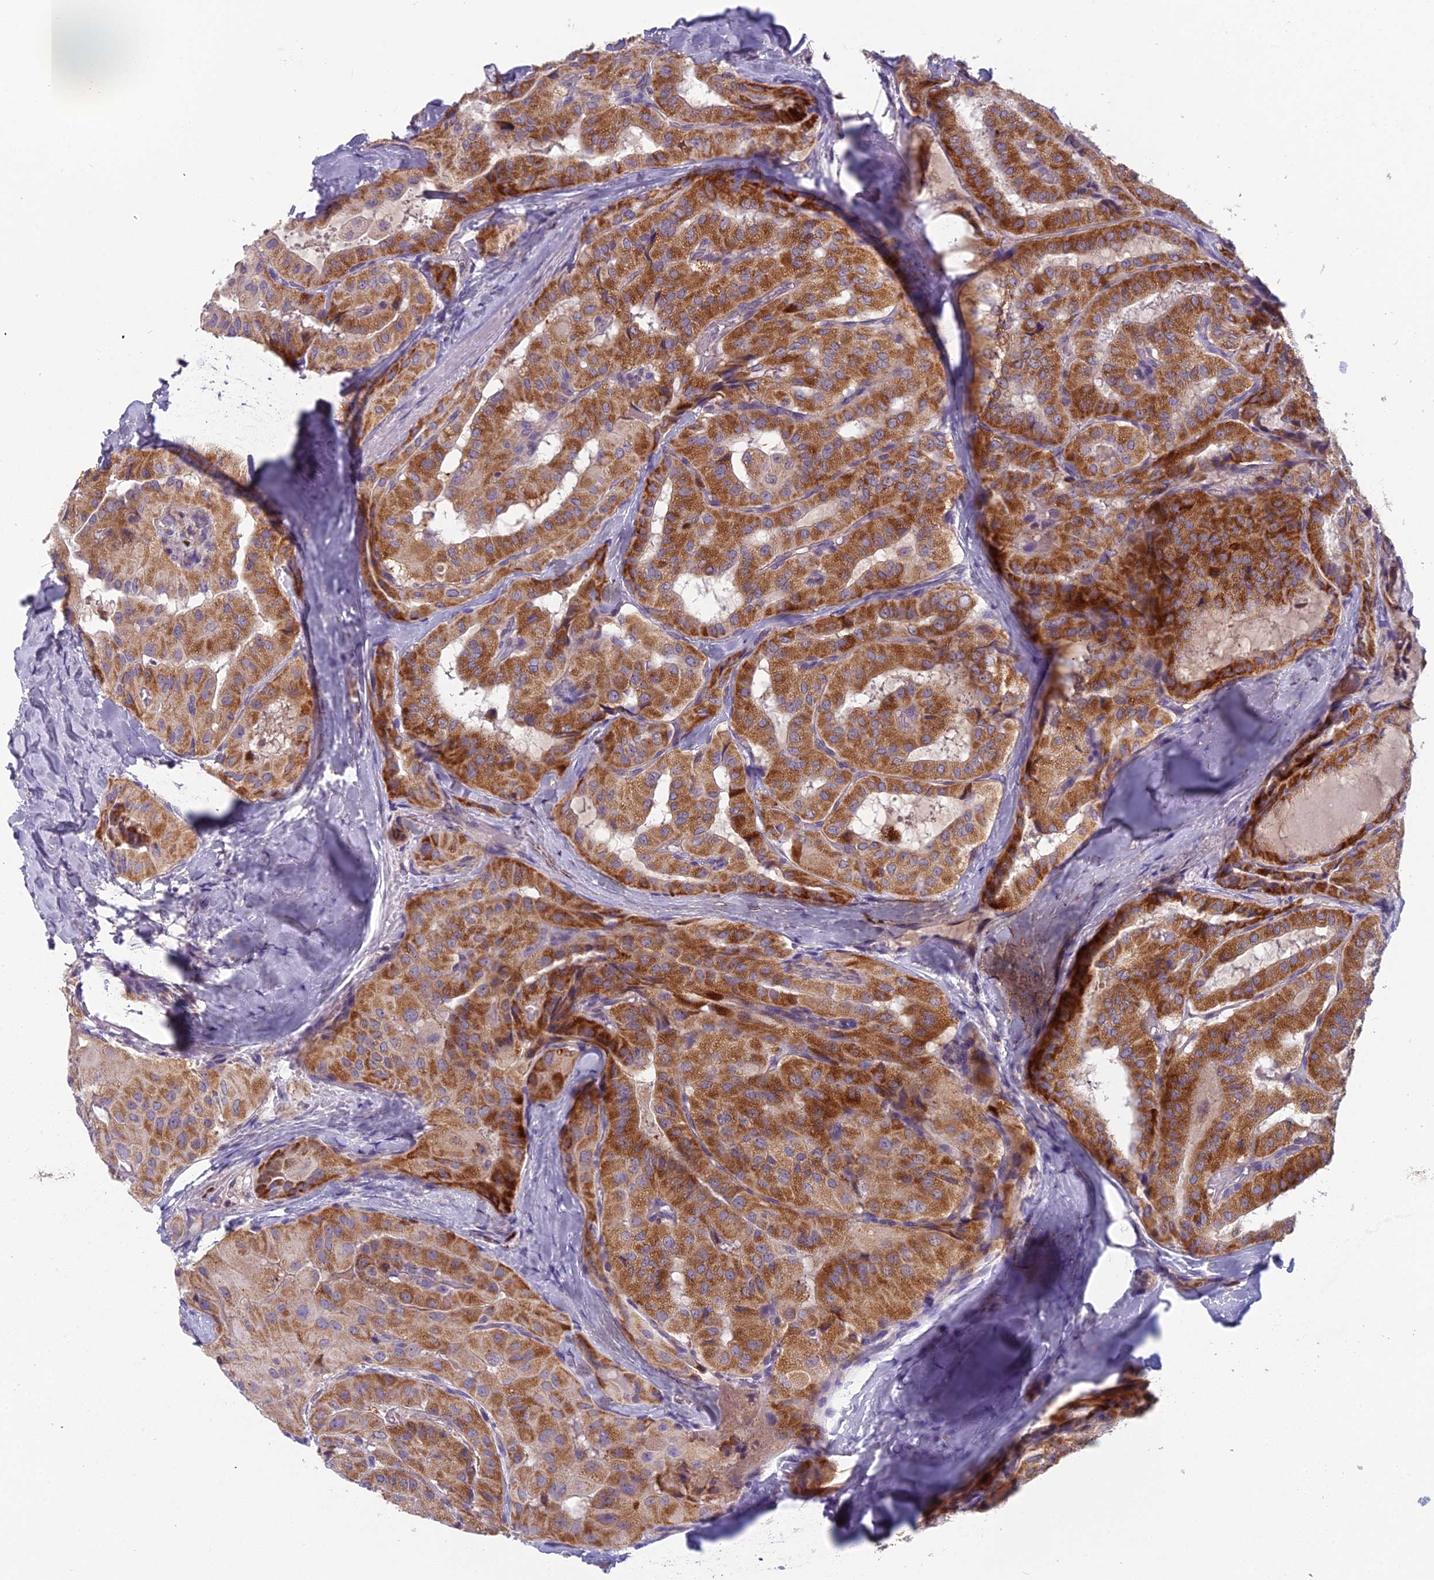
{"staining": {"intensity": "strong", "quantity": ">75%", "location": "cytoplasmic/membranous"}, "tissue": "thyroid cancer", "cell_type": "Tumor cells", "image_type": "cancer", "snomed": [{"axis": "morphology", "description": "Normal tissue, NOS"}, {"axis": "morphology", "description": "Papillary adenocarcinoma, NOS"}, {"axis": "topography", "description": "Thyroid gland"}], "caption": "Thyroid papillary adenocarcinoma tissue reveals strong cytoplasmic/membranous positivity in approximately >75% of tumor cells The staining is performed using DAB (3,3'-diaminobenzidine) brown chromogen to label protein expression. The nuclei are counter-stained blue using hematoxylin.", "gene": "ENSG00000188897", "patient": {"sex": "female", "age": 59}}